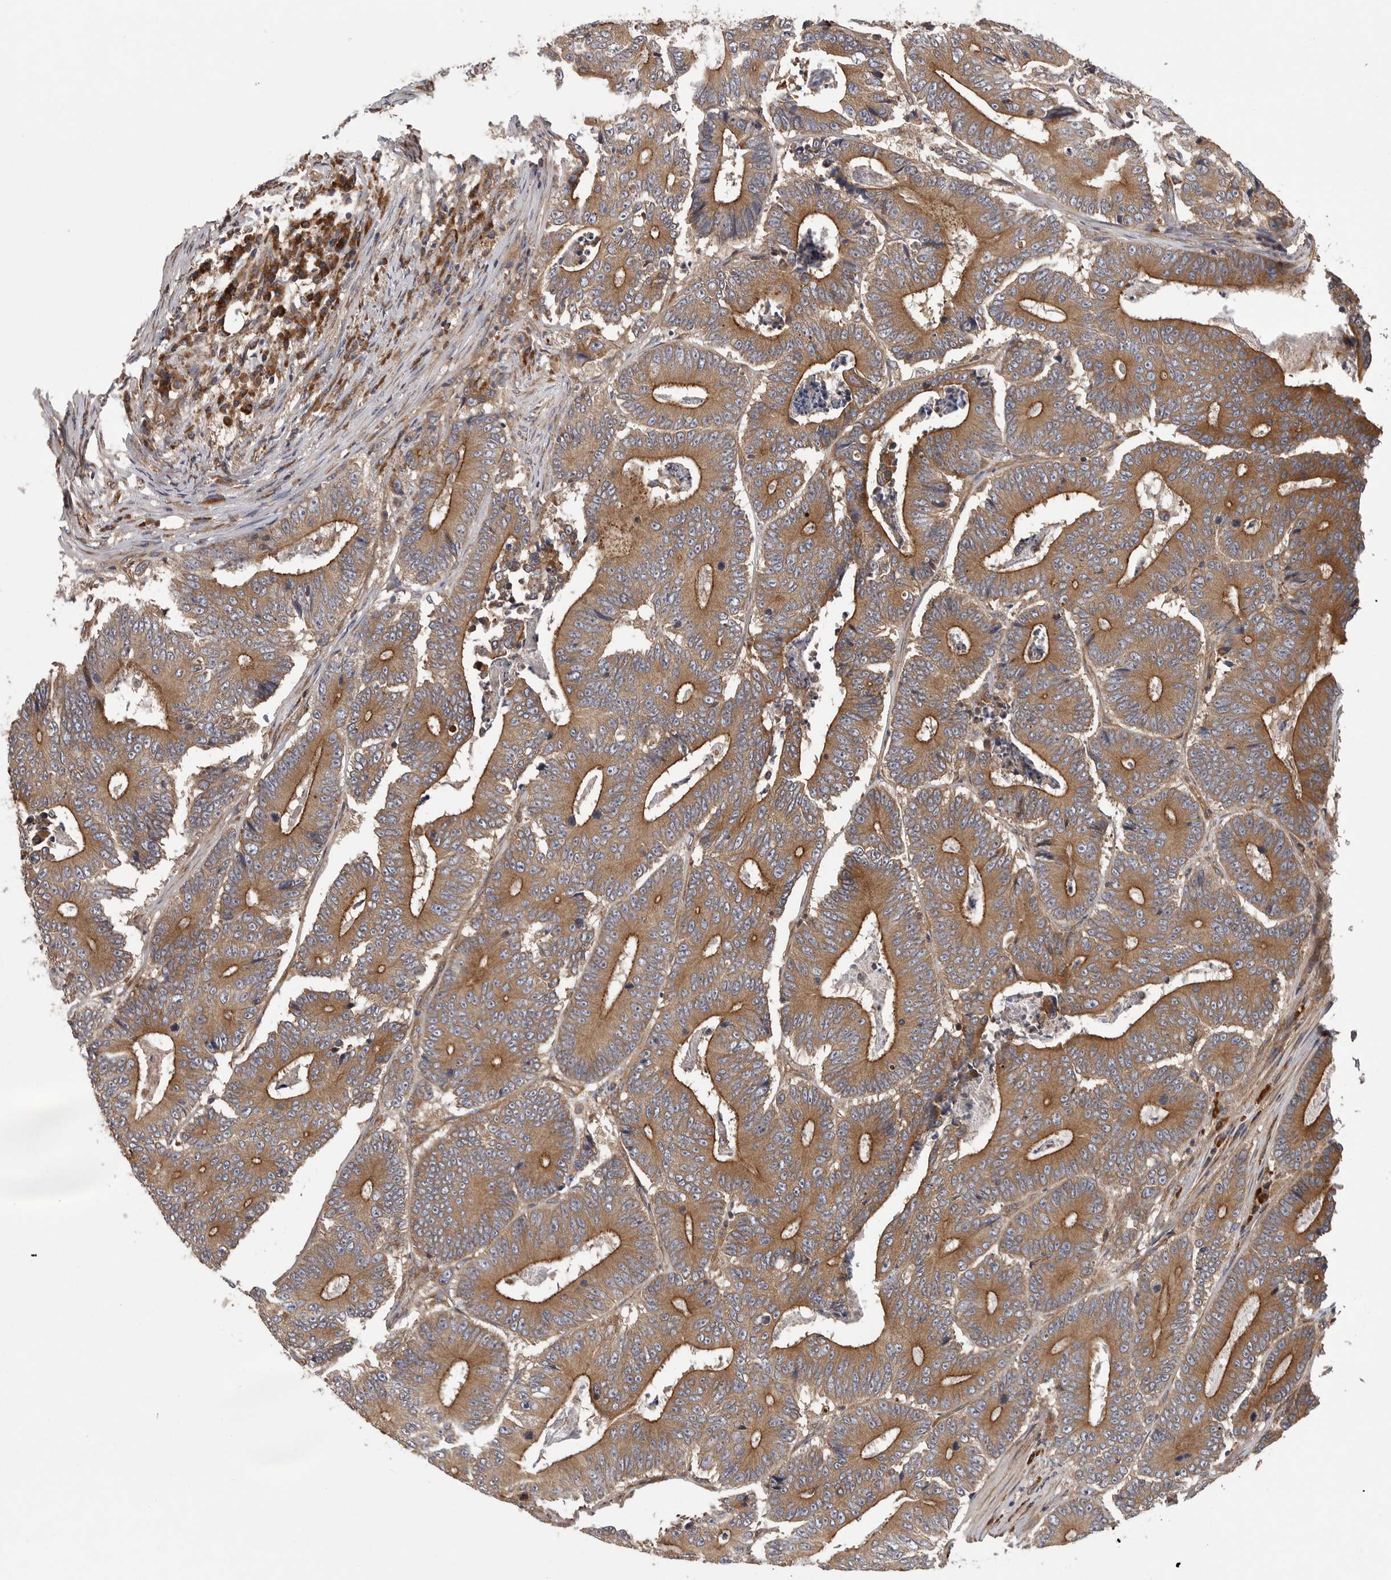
{"staining": {"intensity": "strong", "quantity": "25%-75%", "location": "cytoplasmic/membranous"}, "tissue": "colorectal cancer", "cell_type": "Tumor cells", "image_type": "cancer", "snomed": [{"axis": "morphology", "description": "Adenocarcinoma, NOS"}, {"axis": "topography", "description": "Colon"}], "caption": "IHC (DAB (3,3'-diaminobenzidine)) staining of human colorectal cancer (adenocarcinoma) displays strong cytoplasmic/membranous protein expression in approximately 25%-75% of tumor cells.", "gene": "OXR1", "patient": {"sex": "male", "age": 83}}